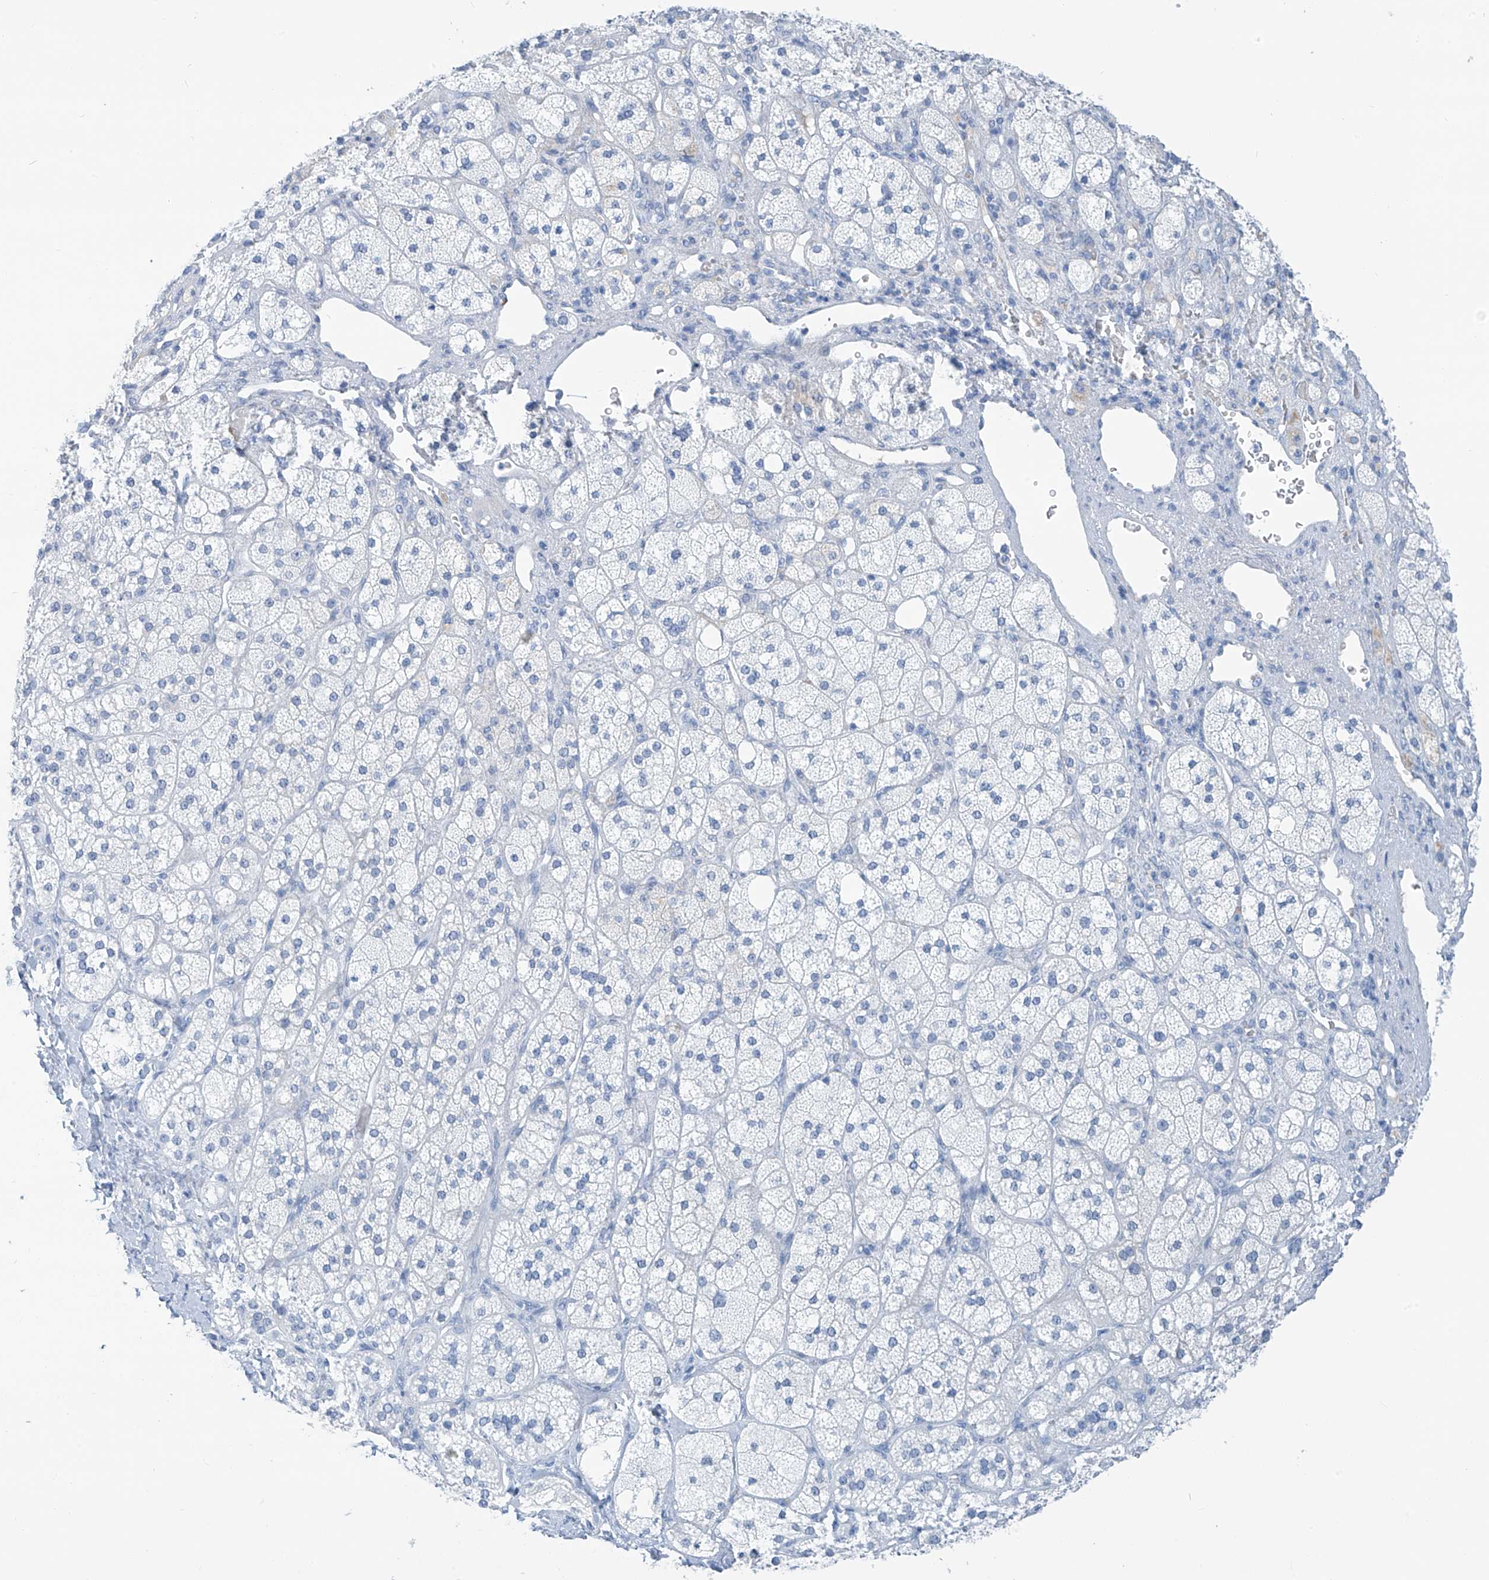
{"staining": {"intensity": "negative", "quantity": "none", "location": "none"}, "tissue": "adrenal gland", "cell_type": "Glandular cells", "image_type": "normal", "snomed": [{"axis": "morphology", "description": "Normal tissue, NOS"}, {"axis": "topography", "description": "Adrenal gland"}], "caption": "High power microscopy histopathology image of an immunohistochemistry (IHC) photomicrograph of benign adrenal gland, revealing no significant expression in glandular cells.", "gene": "SGO2", "patient": {"sex": "male", "age": 61}}